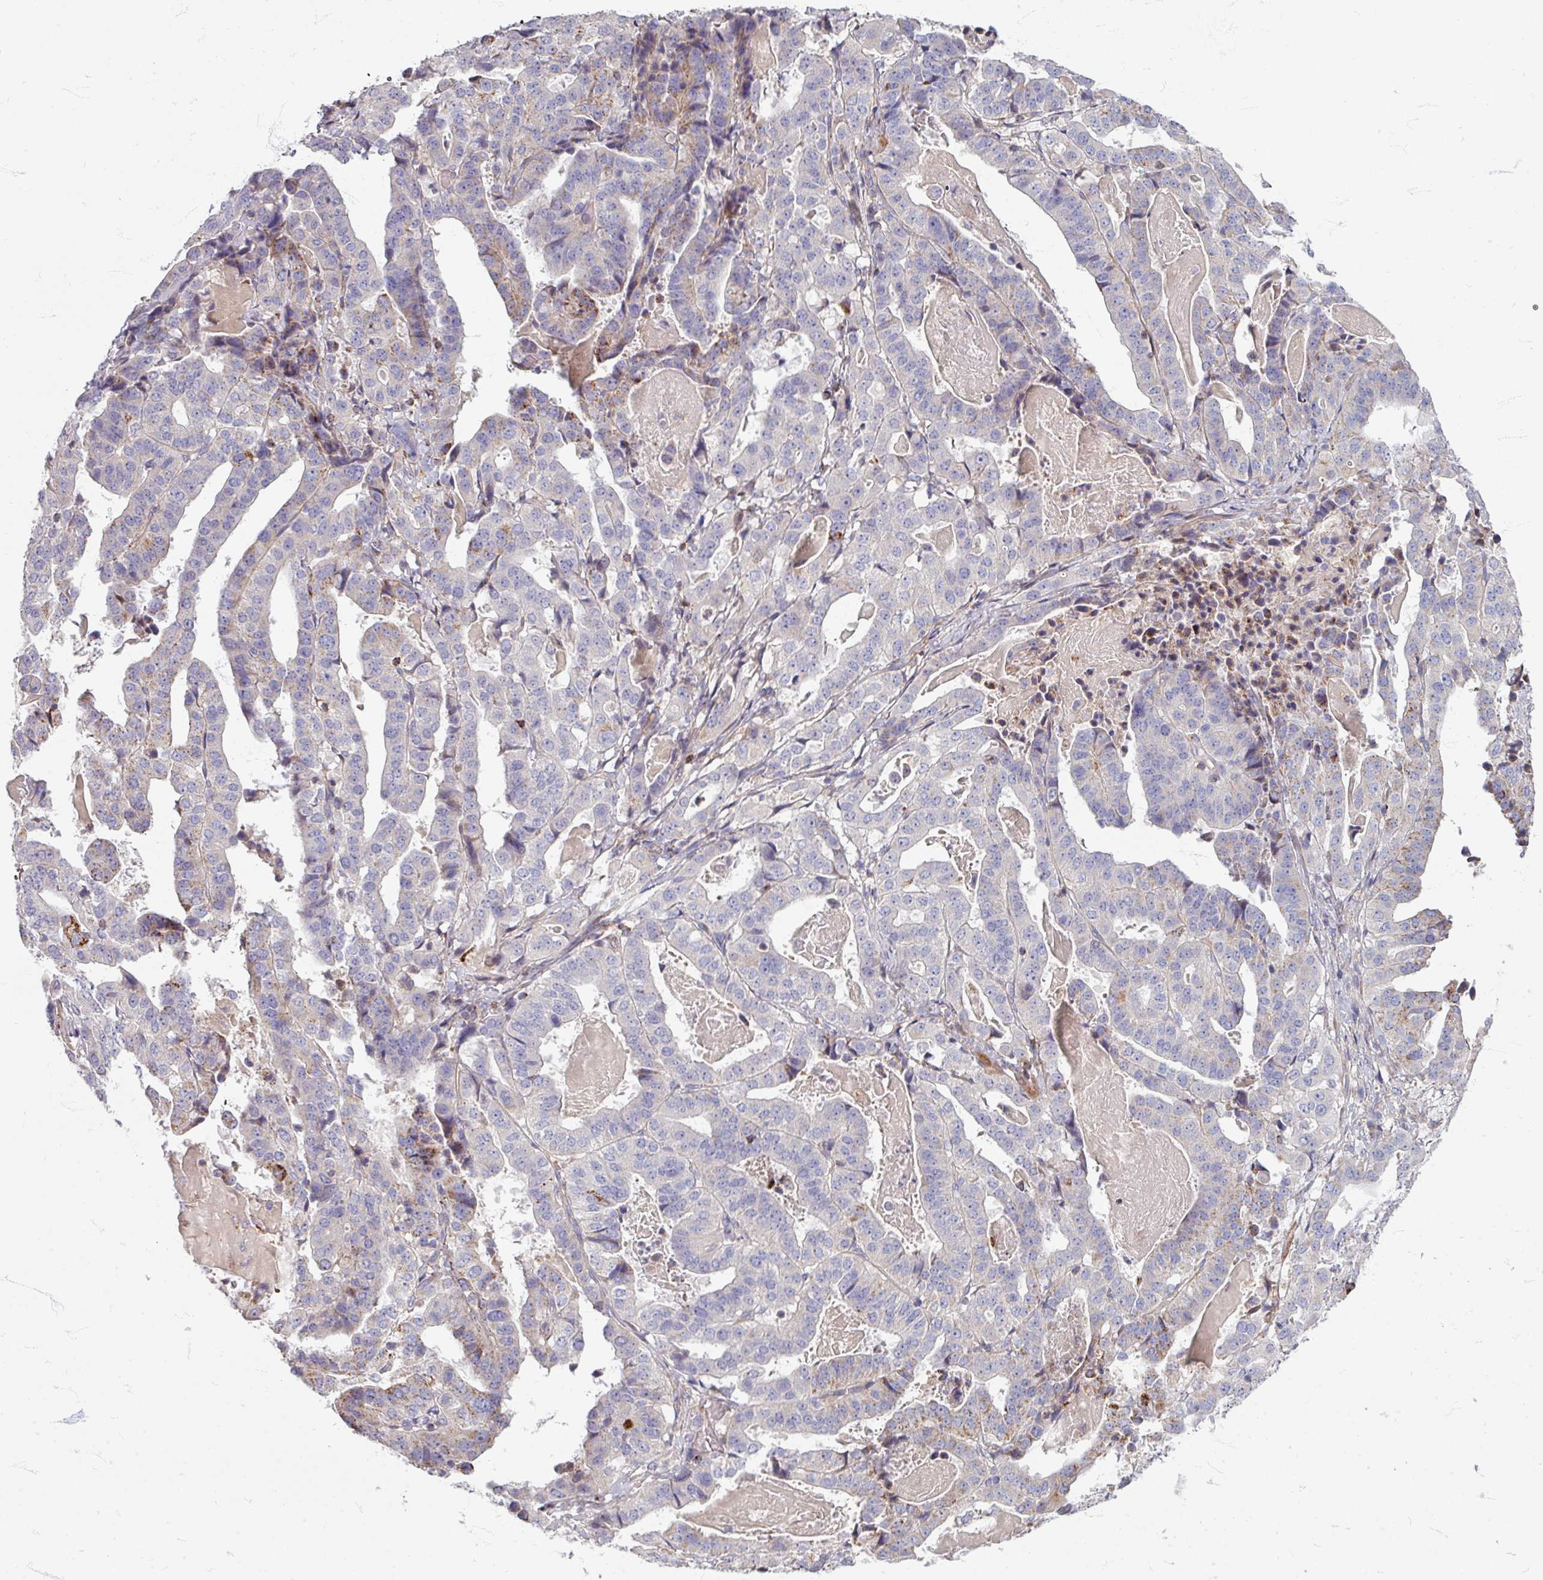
{"staining": {"intensity": "negative", "quantity": "none", "location": "none"}, "tissue": "stomach cancer", "cell_type": "Tumor cells", "image_type": "cancer", "snomed": [{"axis": "morphology", "description": "Adenocarcinoma, NOS"}, {"axis": "topography", "description": "Stomach"}], "caption": "A histopathology image of adenocarcinoma (stomach) stained for a protein demonstrates no brown staining in tumor cells.", "gene": "GABARAPL1", "patient": {"sex": "male", "age": 48}}